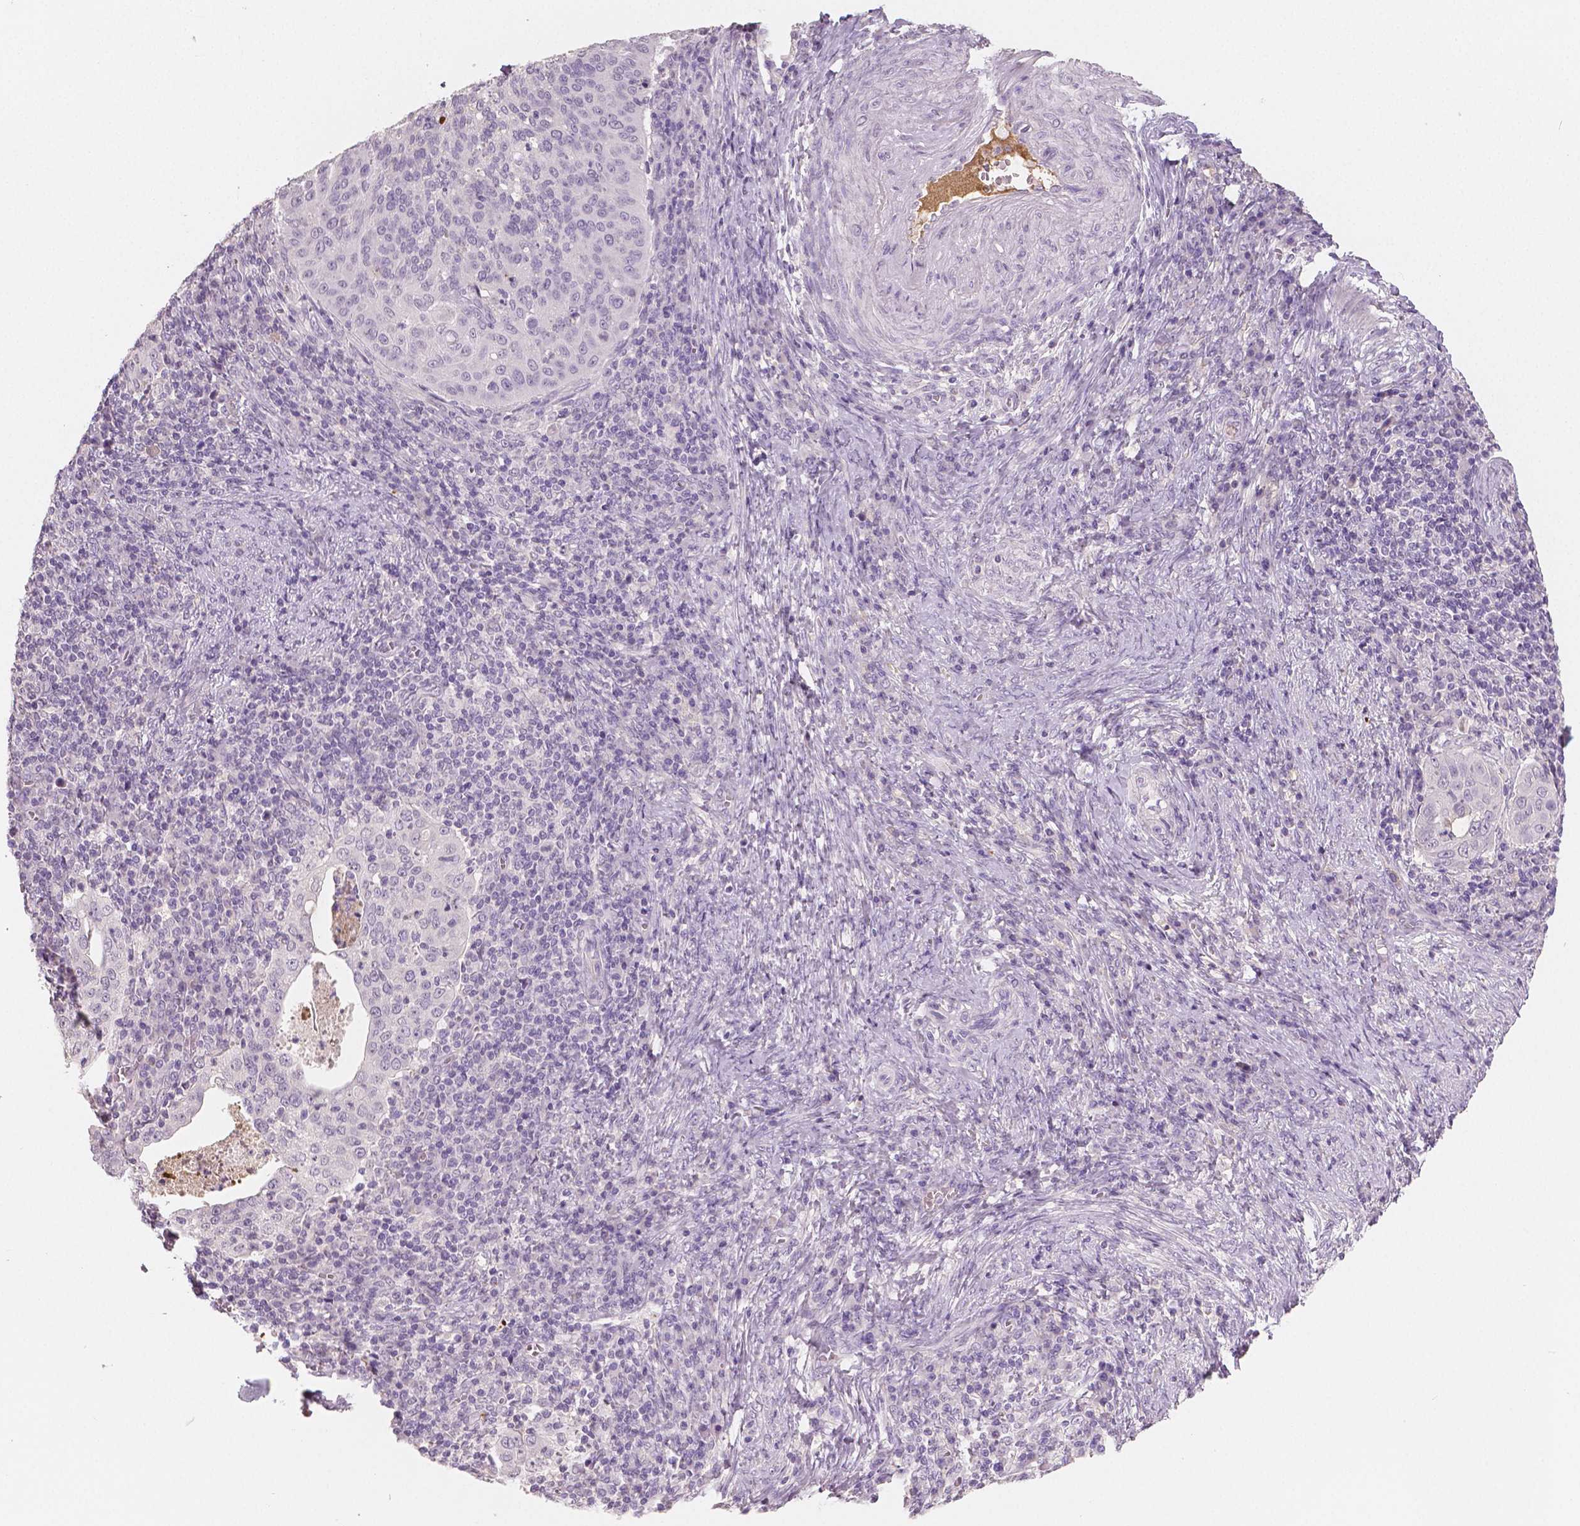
{"staining": {"intensity": "negative", "quantity": "none", "location": "none"}, "tissue": "cervical cancer", "cell_type": "Tumor cells", "image_type": "cancer", "snomed": [{"axis": "morphology", "description": "Squamous cell carcinoma, NOS"}, {"axis": "topography", "description": "Cervix"}], "caption": "A histopathology image of cervical squamous cell carcinoma stained for a protein reveals no brown staining in tumor cells. (Immunohistochemistry (ihc), brightfield microscopy, high magnification).", "gene": "APOA4", "patient": {"sex": "female", "age": 39}}